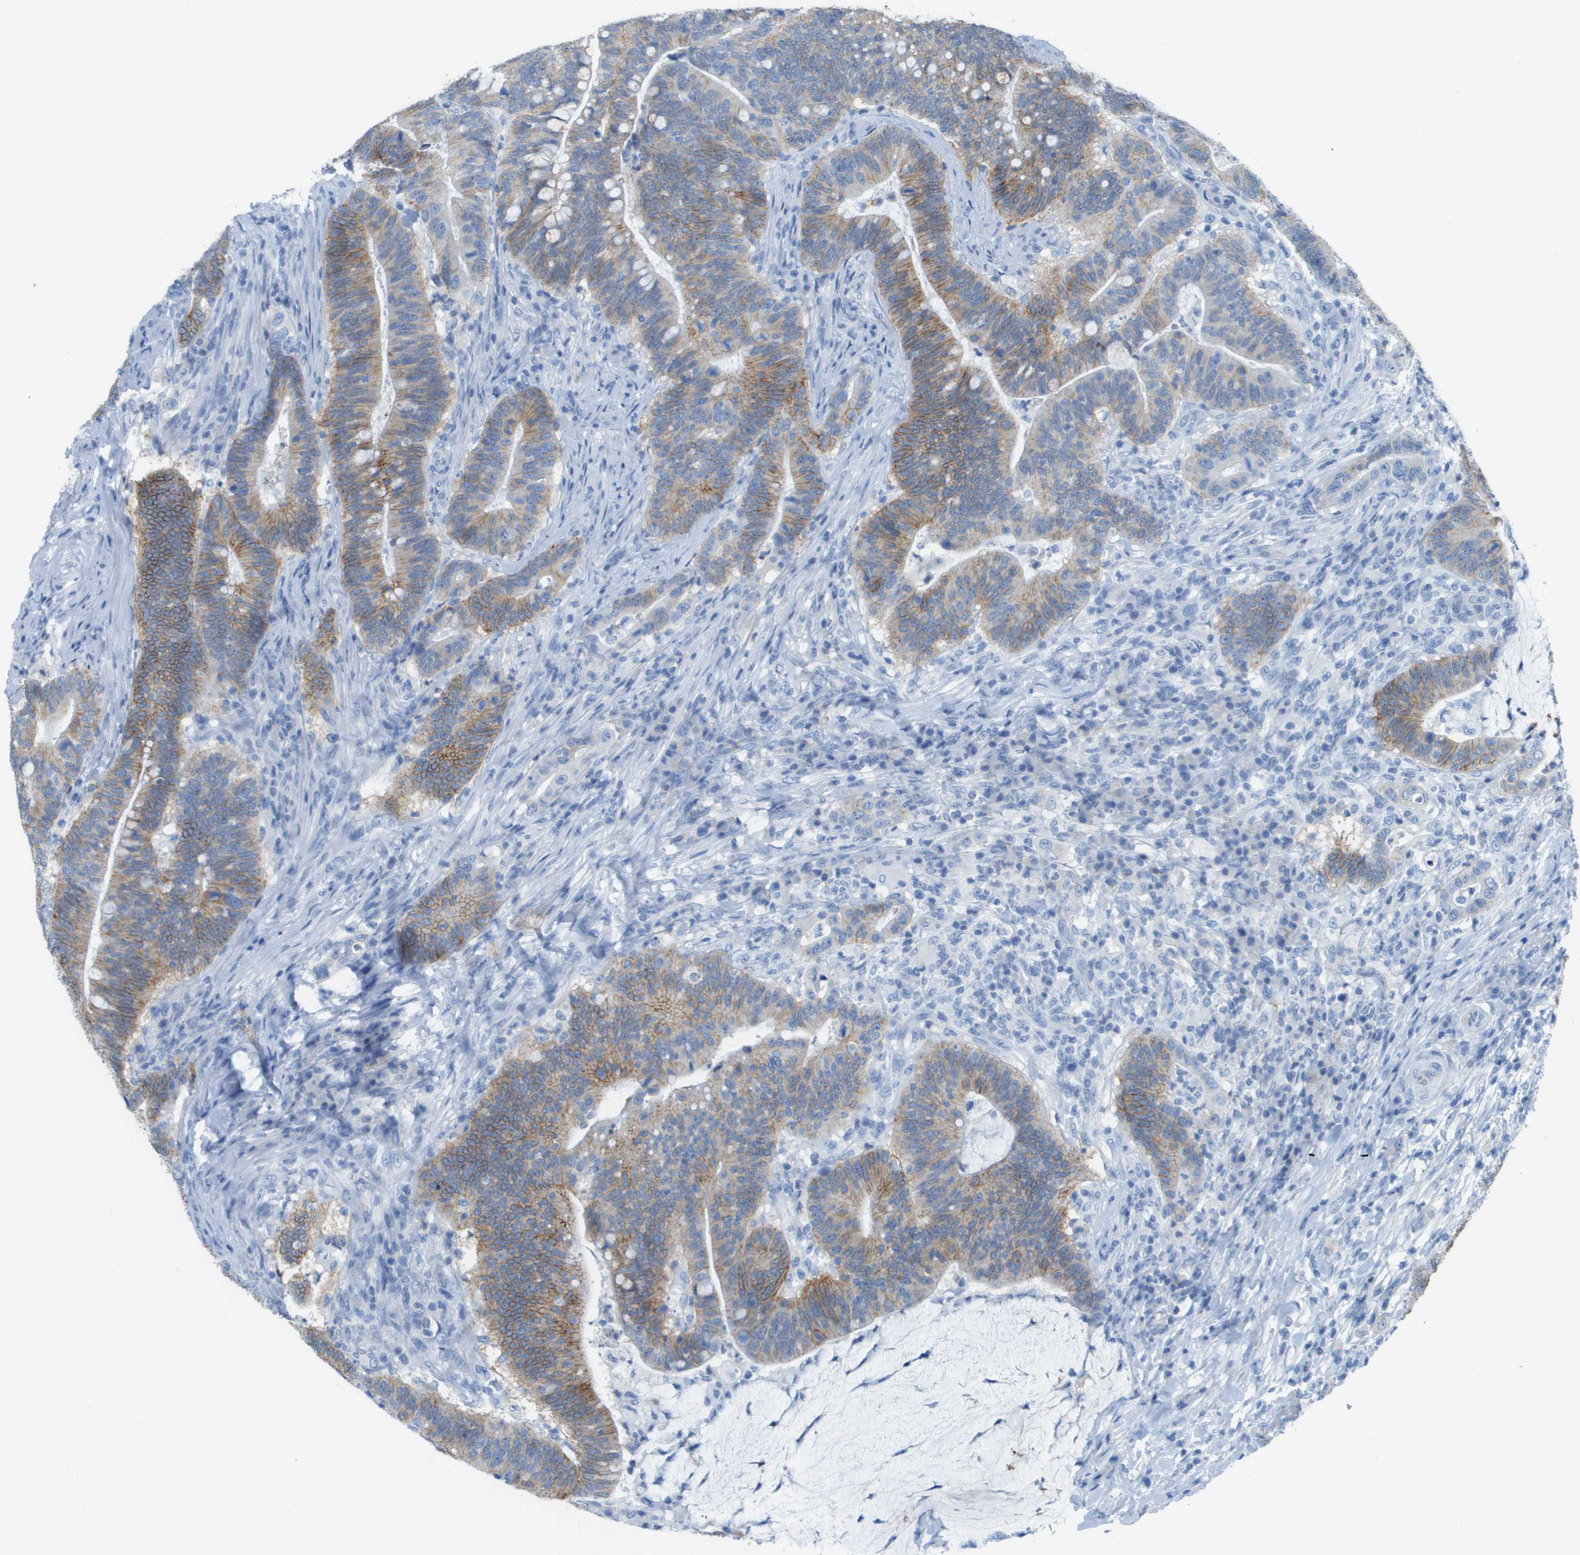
{"staining": {"intensity": "moderate", "quantity": "25%-75%", "location": "cytoplasmic/membranous"}, "tissue": "colorectal cancer", "cell_type": "Tumor cells", "image_type": "cancer", "snomed": [{"axis": "morphology", "description": "Normal tissue, NOS"}, {"axis": "morphology", "description": "Adenocarcinoma, NOS"}, {"axis": "topography", "description": "Colon"}], "caption": "Moderate cytoplasmic/membranous expression is appreciated in about 25%-75% of tumor cells in adenocarcinoma (colorectal).", "gene": "CD46", "patient": {"sex": "female", "age": 66}}